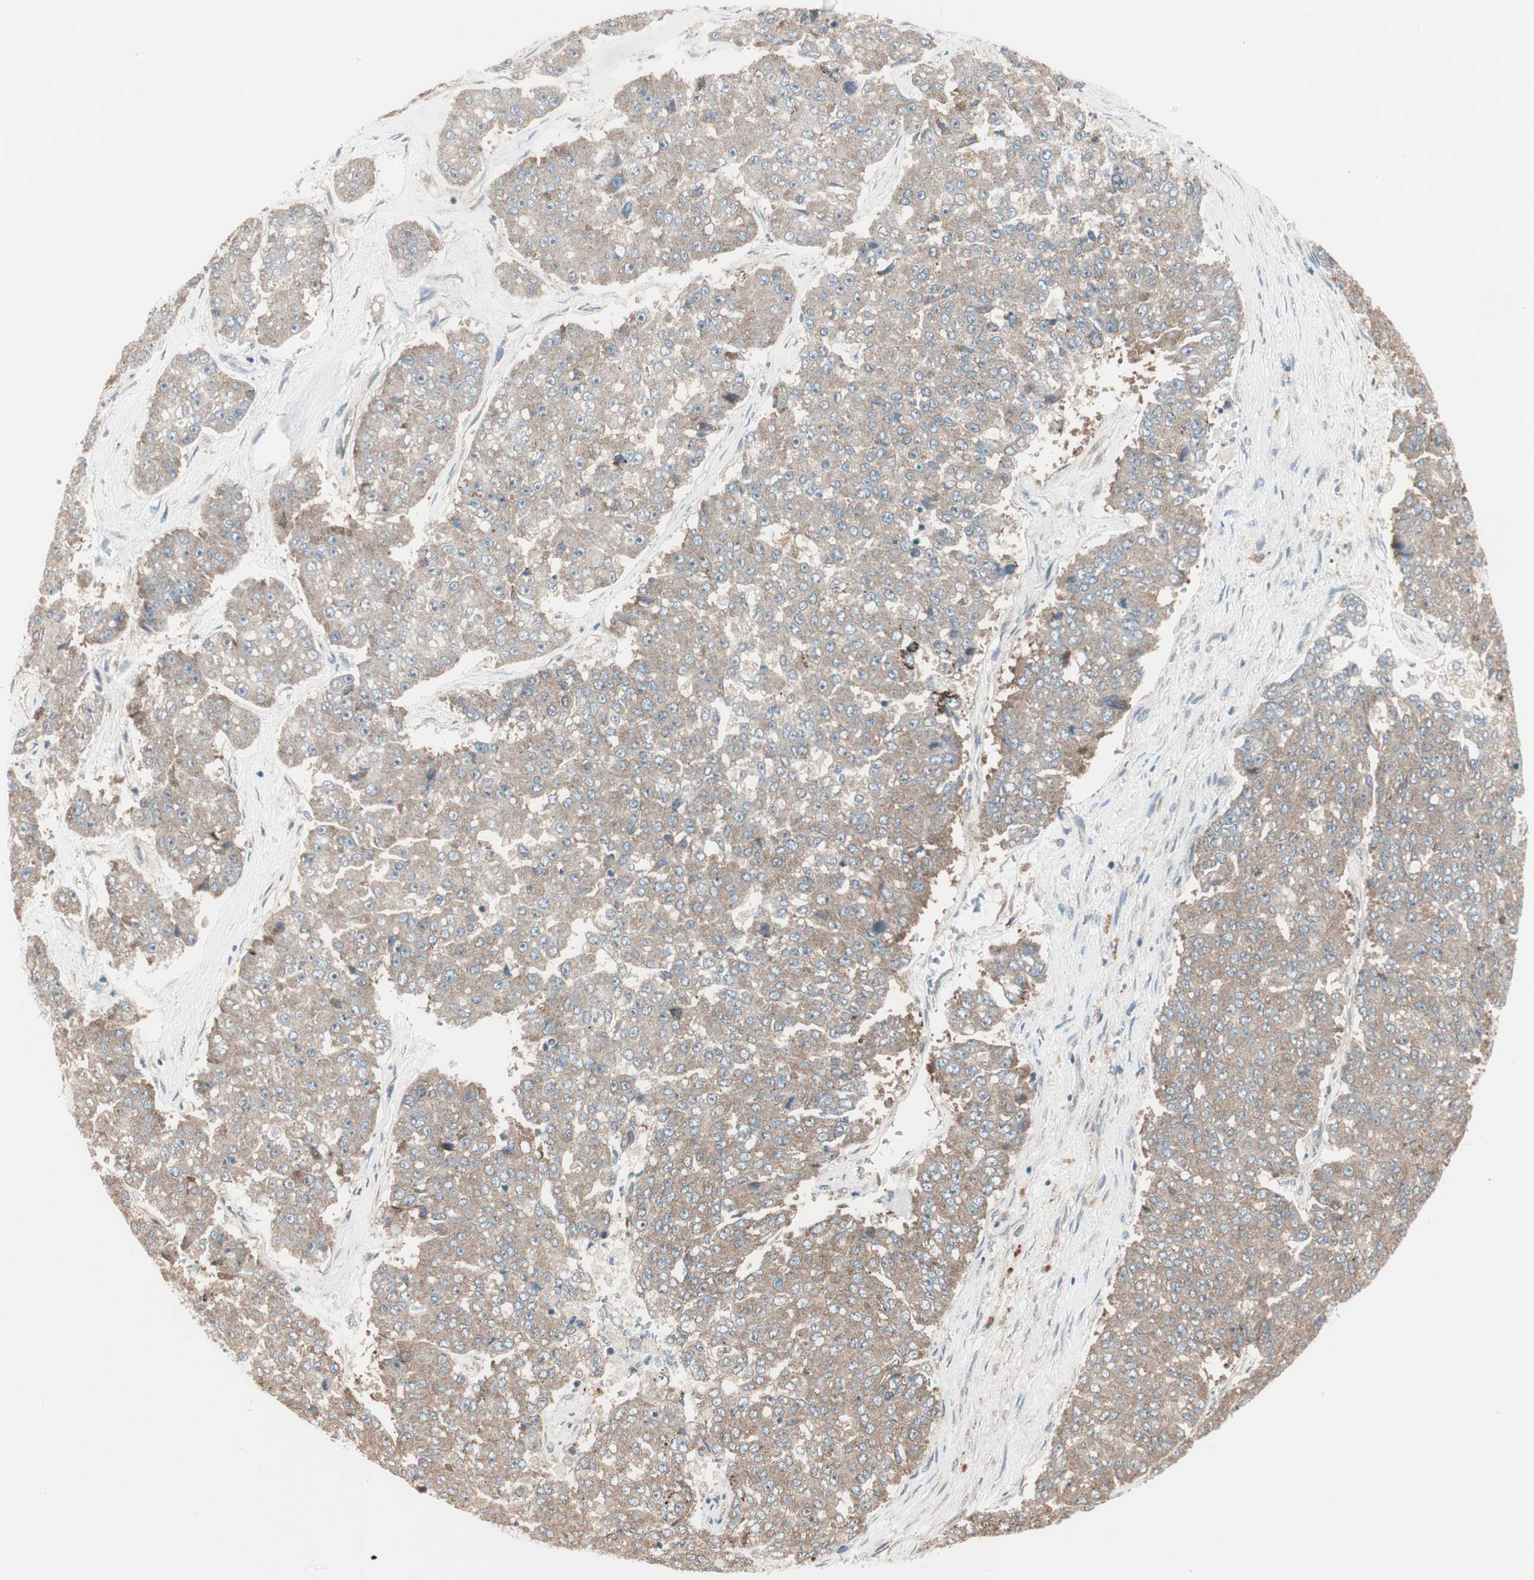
{"staining": {"intensity": "moderate", "quantity": ">75%", "location": "cytoplasmic/membranous"}, "tissue": "pancreatic cancer", "cell_type": "Tumor cells", "image_type": "cancer", "snomed": [{"axis": "morphology", "description": "Adenocarcinoma, NOS"}, {"axis": "topography", "description": "Pancreas"}], "caption": "Immunohistochemistry (IHC) photomicrograph of pancreatic cancer stained for a protein (brown), which demonstrates medium levels of moderate cytoplasmic/membranous positivity in approximately >75% of tumor cells.", "gene": "CCL14", "patient": {"sex": "male", "age": 50}}